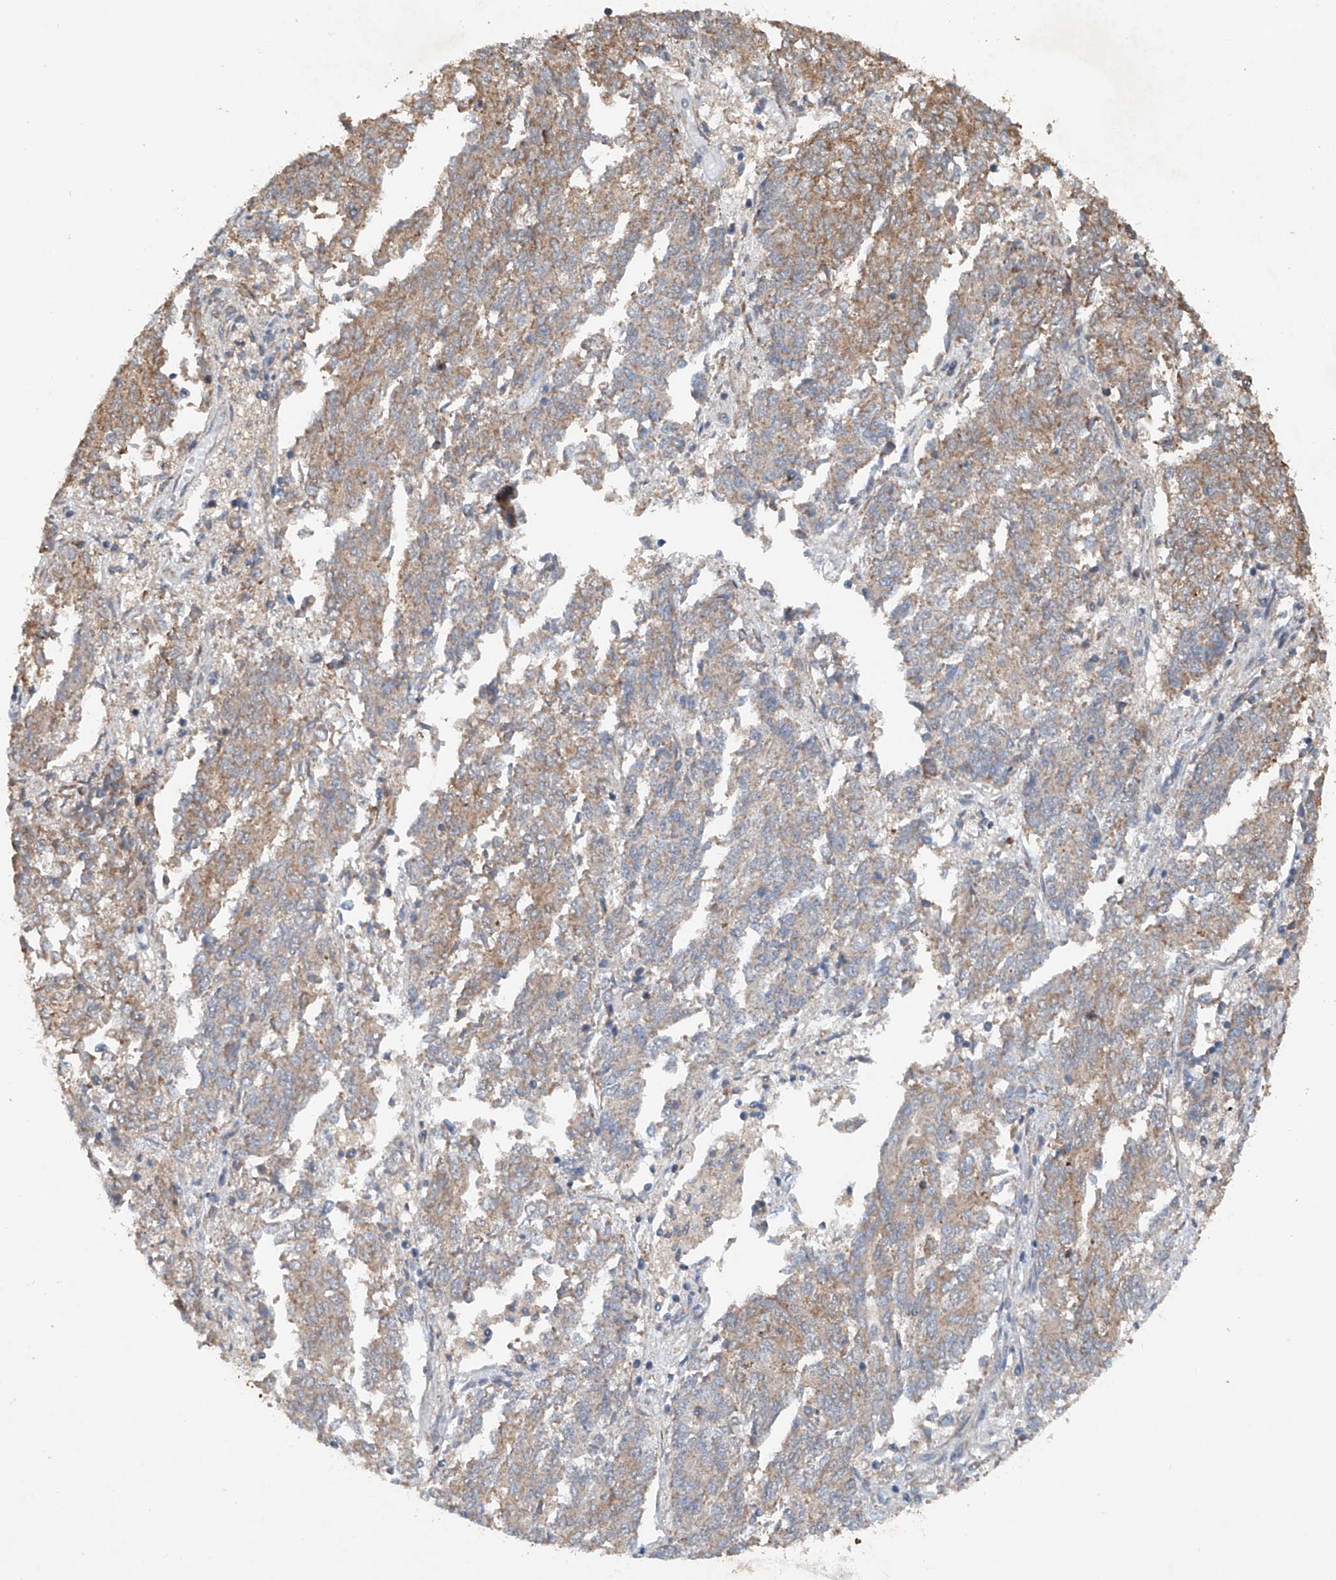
{"staining": {"intensity": "moderate", "quantity": "25%-75%", "location": "cytoplasmic/membranous"}, "tissue": "endometrial cancer", "cell_type": "Tumor cells", "image_type": "cancer", "snomed": [{"axis": "morphology", "description": "Adenocarcinoma, NOS"}, {"axis": "topography", "description": "Endometrium"}], "caption": "About 25%-75% of tumor cells in human adenocarcinoma (endometrial) demonstrate moderate cytoplasmic/membranous protein positivity as visualized by brown immunohistochemical staining.", "gene": "CEP85L", "patient": {"sex": "female", "age": 80}}